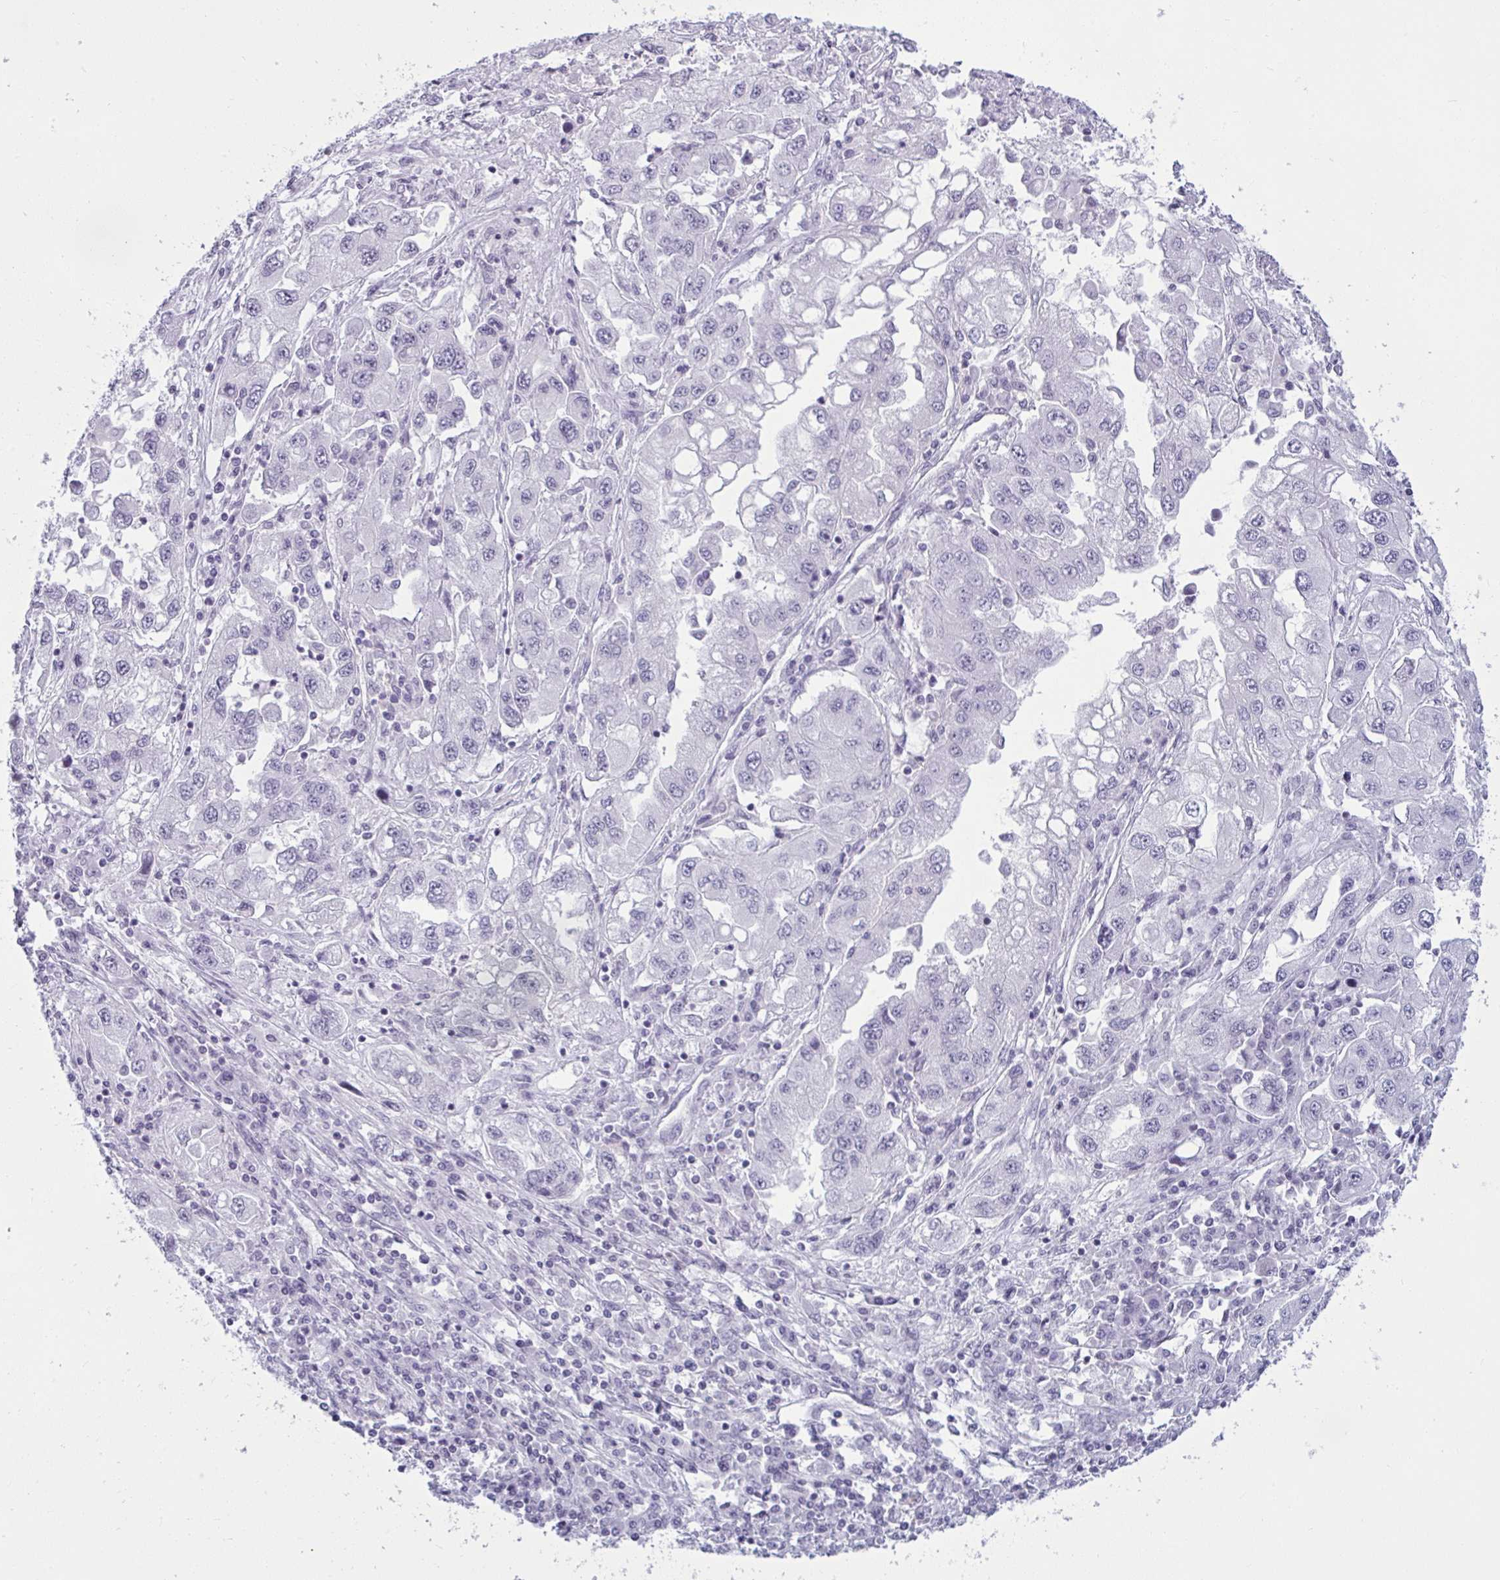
{"staining": {"intensity": "negative", "quantity": "none", "location": "none"}, "tissue": "lung cancer", "cell_type": "Tumor cells", "image_type": "cancer", "snomed": [{"axis": "morphology", "description": "Adenocarcinoma, NOS"}, {"axis": "morphology", "description": "Adenocarcinoma primary or metastatic"}, {"axis": "topography", "description": "Lung"}], "caption": "The image shows no staining of tumor cells in lung cancer. Nuclei are stained in blue.", "gene": "TBC1D4", "patient": {"sex": "male", "age": 74}}